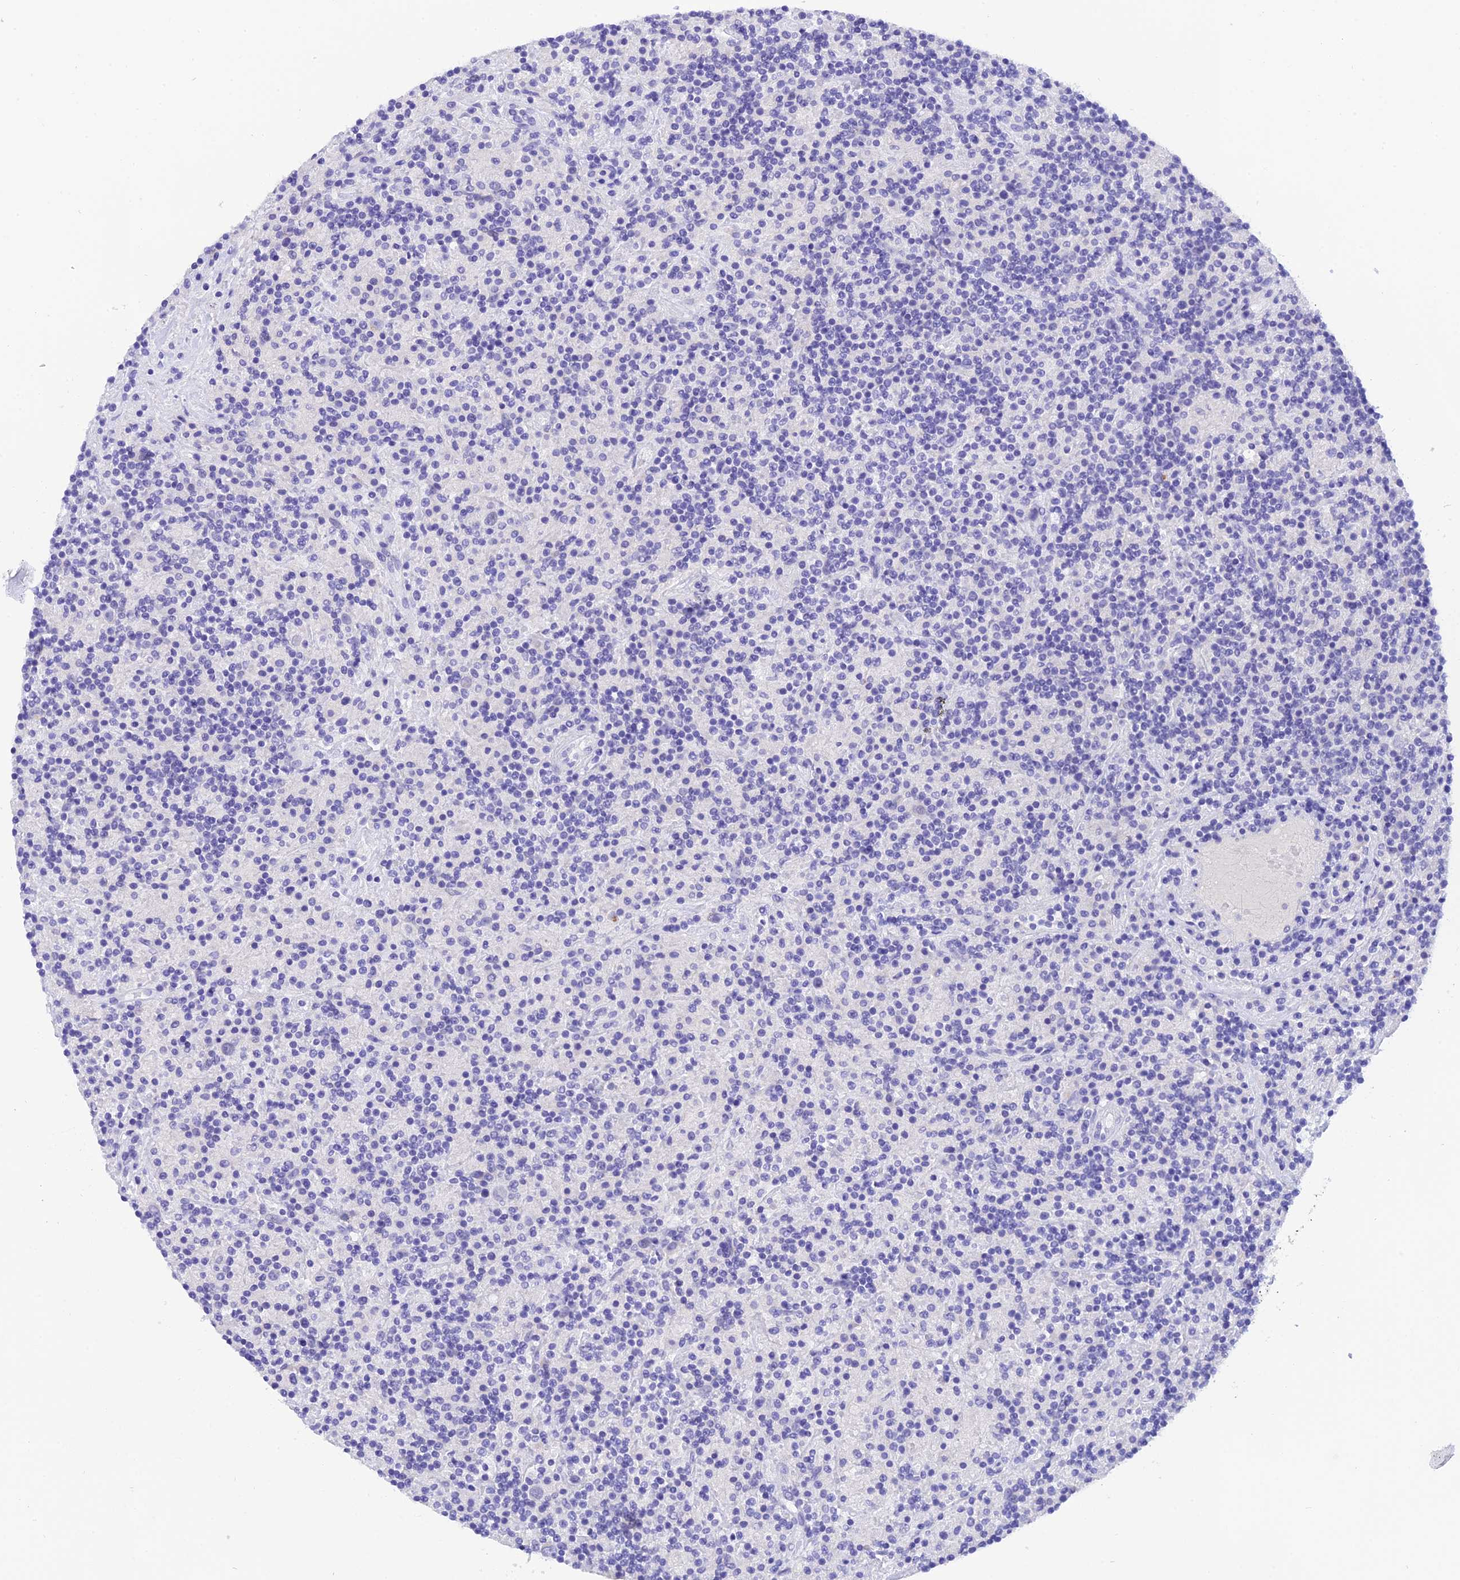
{"staining": {"intensity": "negative", "quantity": "none", "location": "none"}, "tissue": "lymphoma", "cell_type": "Tumor cells", "image_type": "cancer", "snomed": [{"axis": "morphology", "description": "Hodgkin's disease, NOS"}, {"axis": "topography", "description": "Lymph node"}], "caption": "Human Hodgkin's disease stained for a protein using immunohistochemistry (IHC) displays no positivity in tumor cells.", "gene": "KDELR3", "patient": {"sex": "male", "age": 70}}